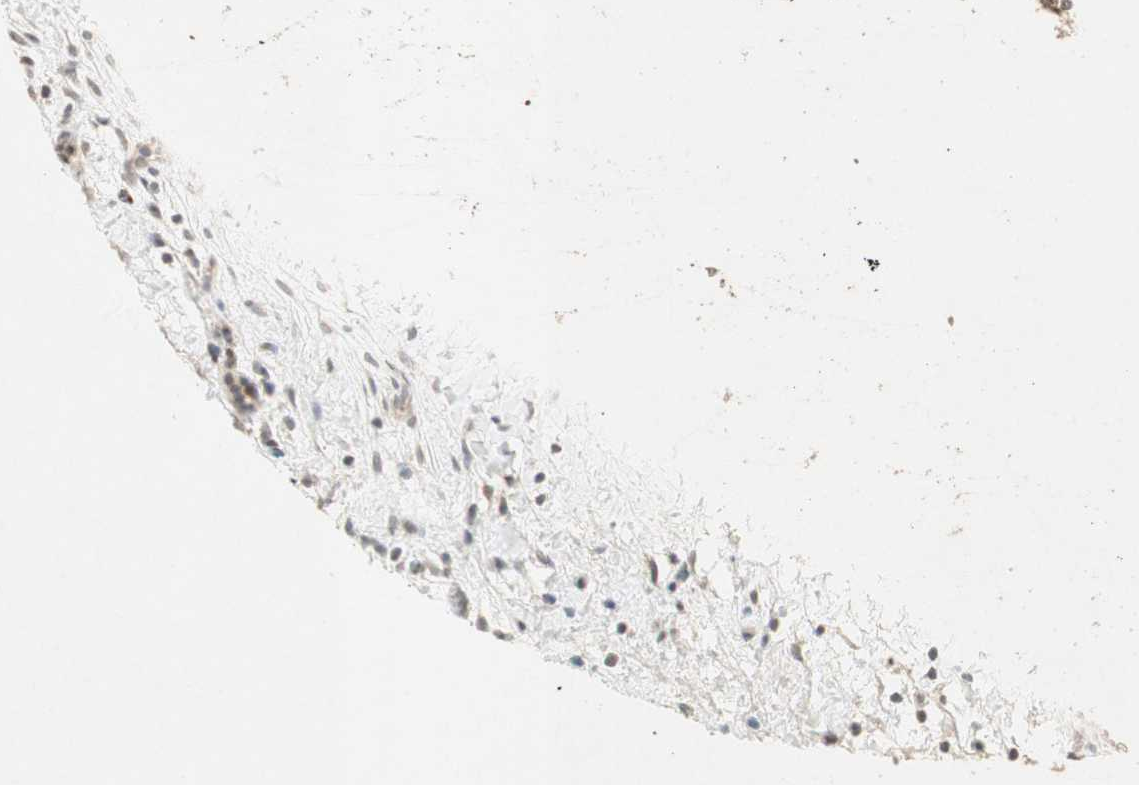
{"staining": {"intensity": "weak", "quantity": ">75%", "location": "cytoplasmic/membranous"}, "tissue": "urothelial cancer", "cell_type": "Tumor cells", "image_type": "cancer", "snomed": [{"axis": "morphology", "description": "Urothelial carcinoma, Low grade"}, {"axis": "topography", "description": "Urinary bladder"}], "caption": "Protein expression analysis of urothelial cancer demonstrates weak cytoplasmic/membranous positivity in about >75% of tumor cells.", "gene": "ACSL5", "patient": {"sex": "female", "age": 60}}